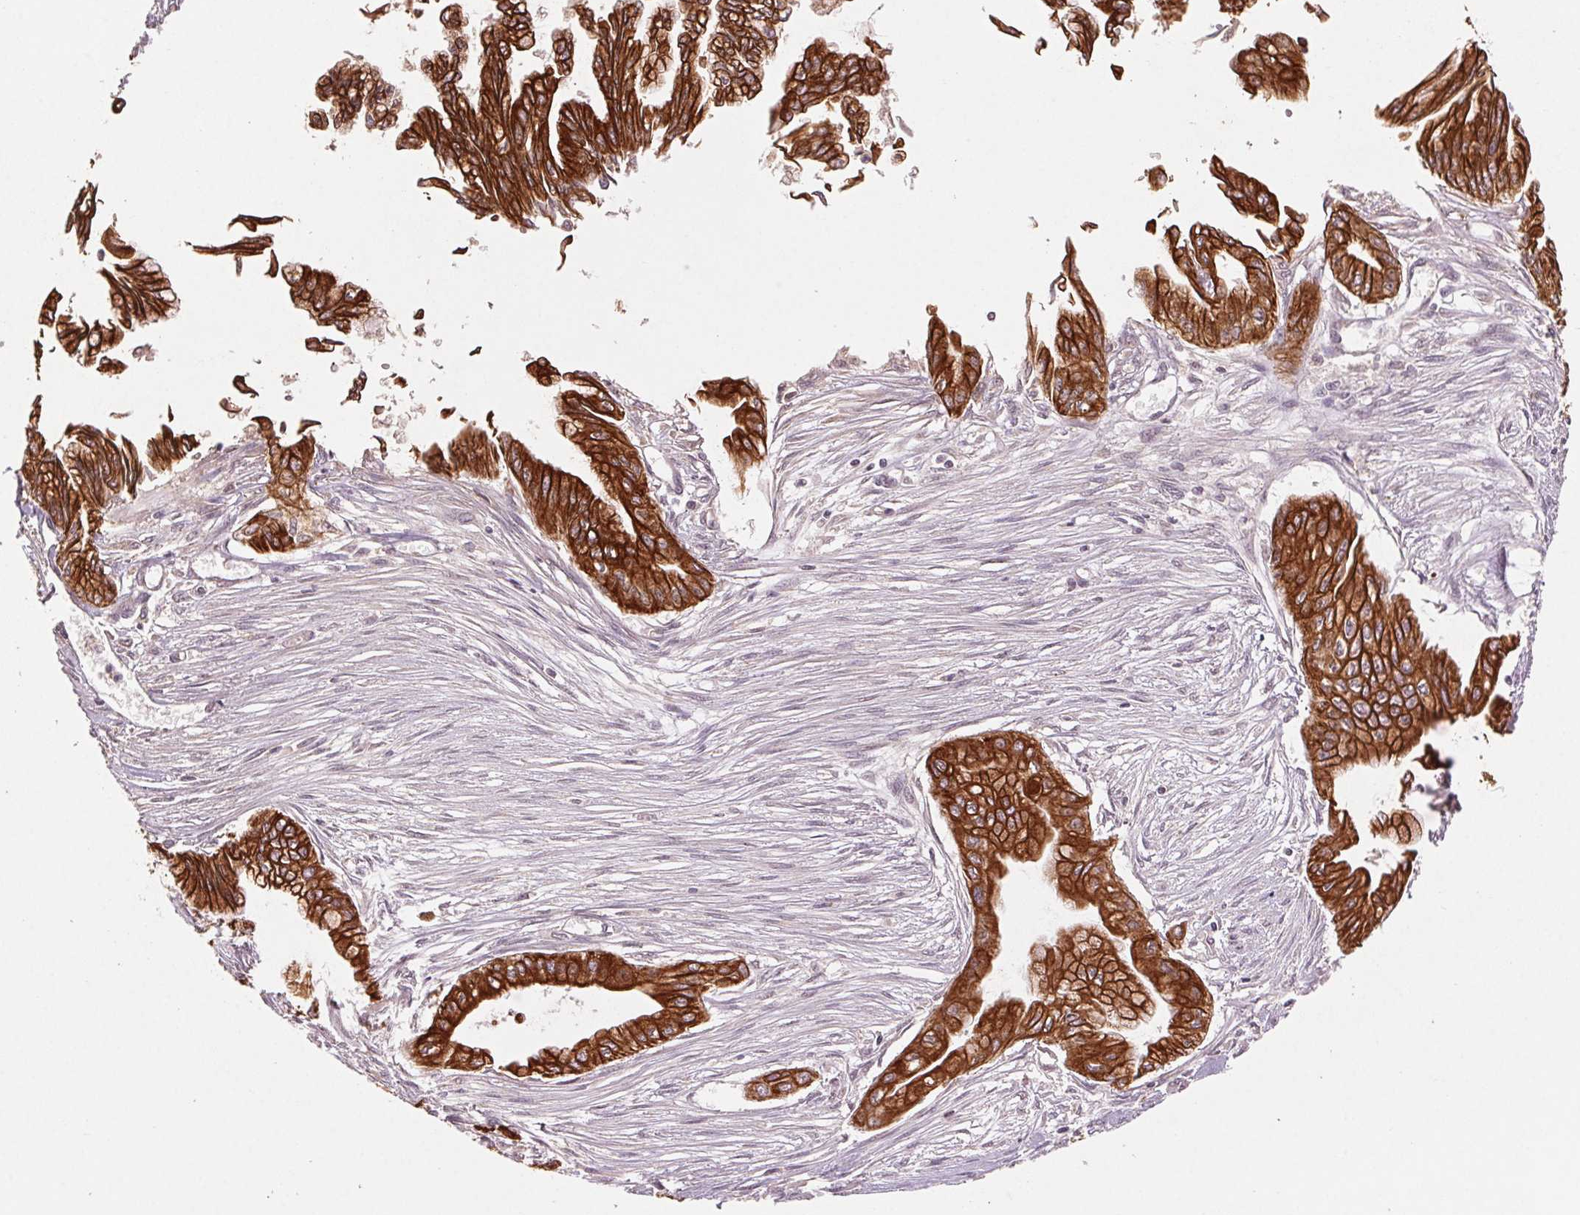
{"staining": {"intensity": "strong", "quantity": ">75%", "location": "cytoplasmic/membranous"}, "tissue": "pancreatic cancer", "cell_type": "Tumor cells", "image_type": "cancer", "snomed": [{"axis": "morphology", "description": "Adenocarcinoma, NOS"}, {"axis": "topography", "description": "Pancreas"}], "caption": "A brown stain labels strong cytoplasmic/membranous staining of a protein in pancreatic cancer tumor cells.", "gene": "SMLR1", "patient": {"sex": "female", "age": 68}}